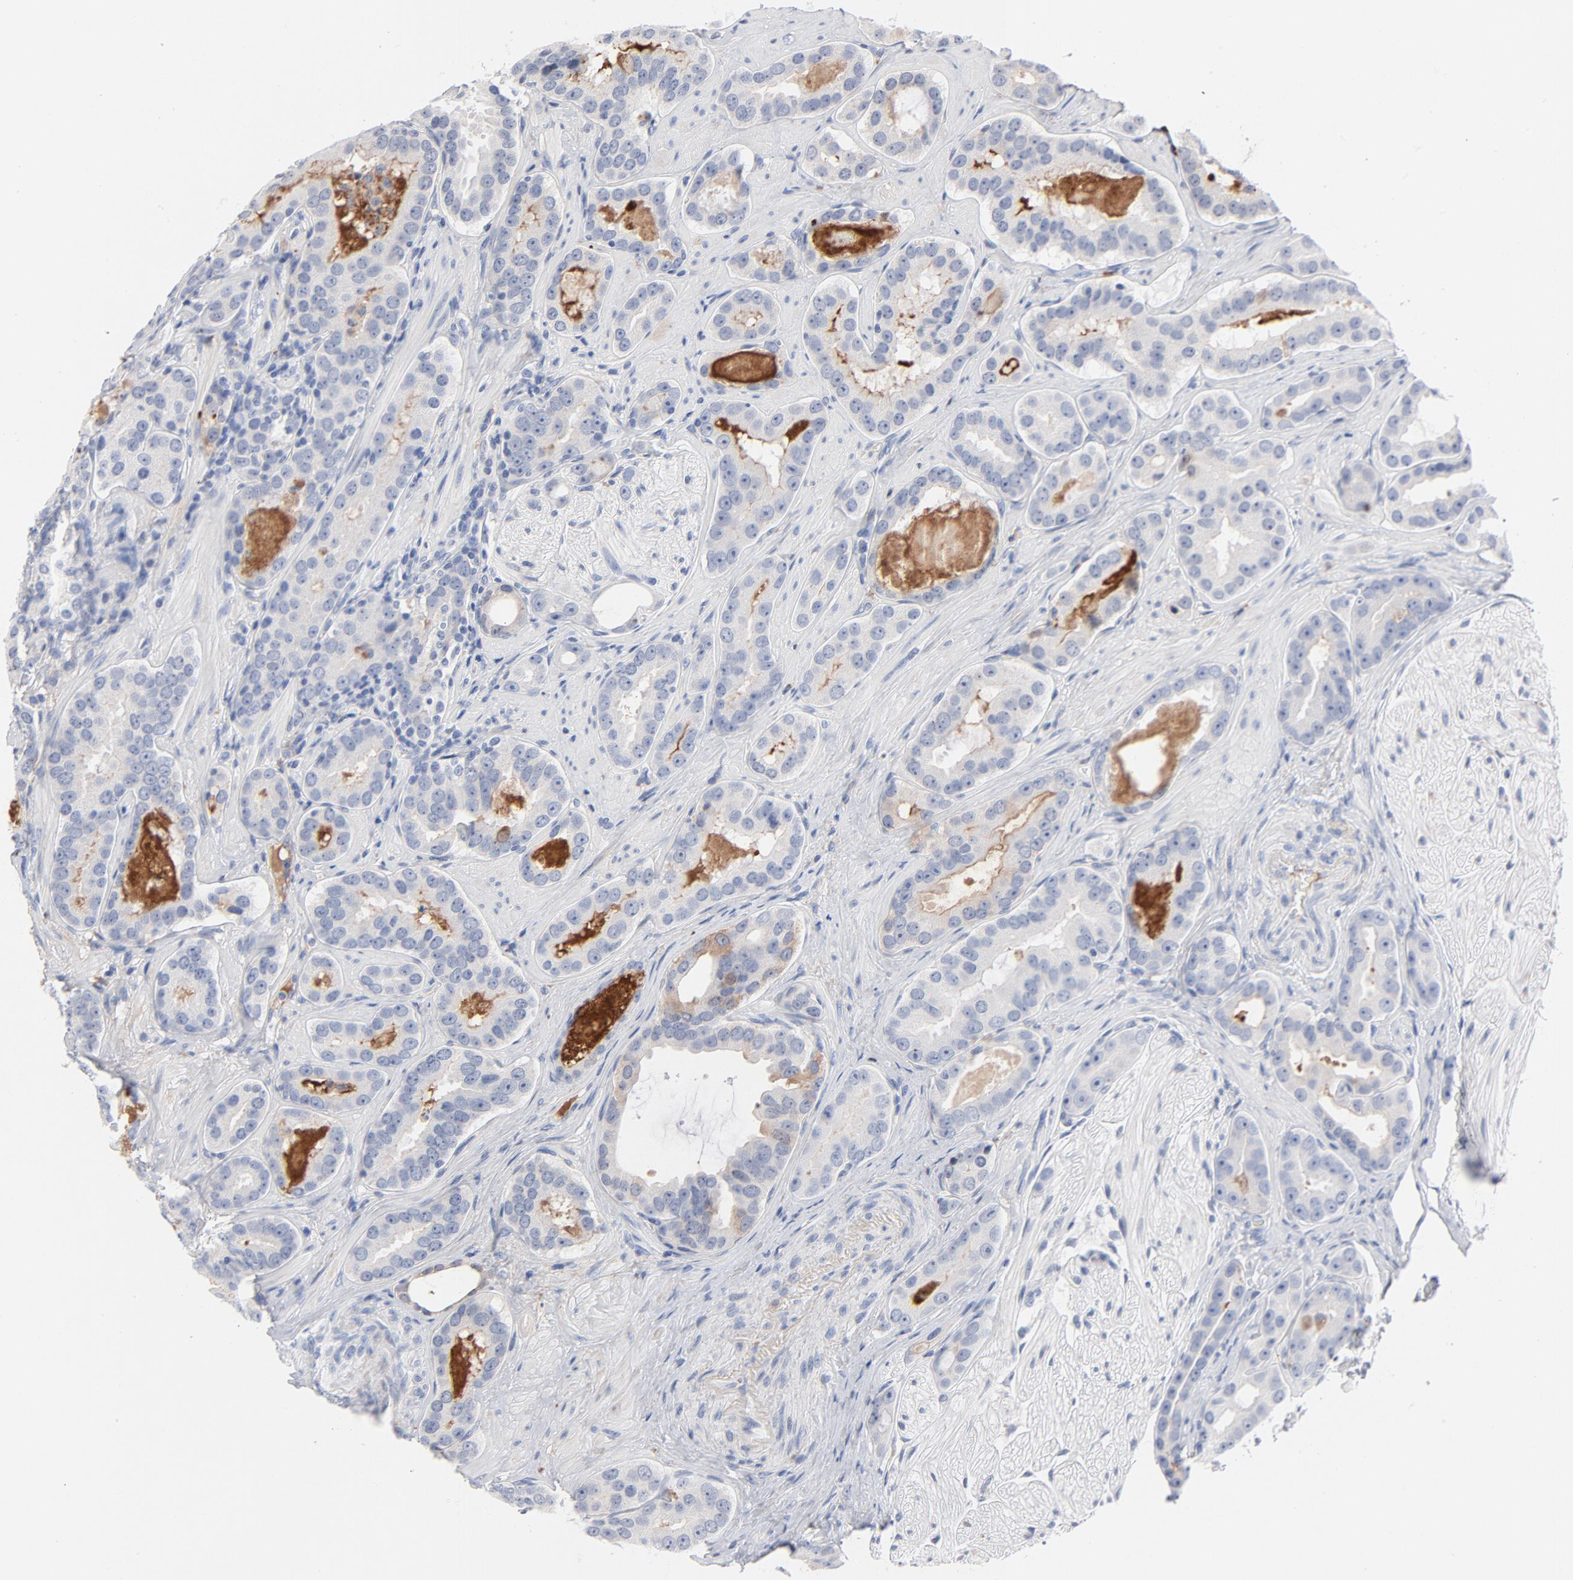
{"staining": {"intensity": "negative", "quantity": "none", "location": "none"}, "tissue": "prostate cancer", "cell_type": "Tumor cells", "image_type": "cancer", "snomed": [{"axis": "morphology", "description": "Adenocarcinoma, Low grade"}, {"axis": "topography", "description": "Prostate"}], "caption": "Immunohistochemical staining of human prostate cancer (adenocarcinoma (low-grade)) demonstrates no significant expression in tumor cells. (DAB (3,3'-diaminobenzidine) immunohistochemistry (IHC), high magnification).", "gene": "SERPINA4", "patient": {"sex": "male", "age": 59}}